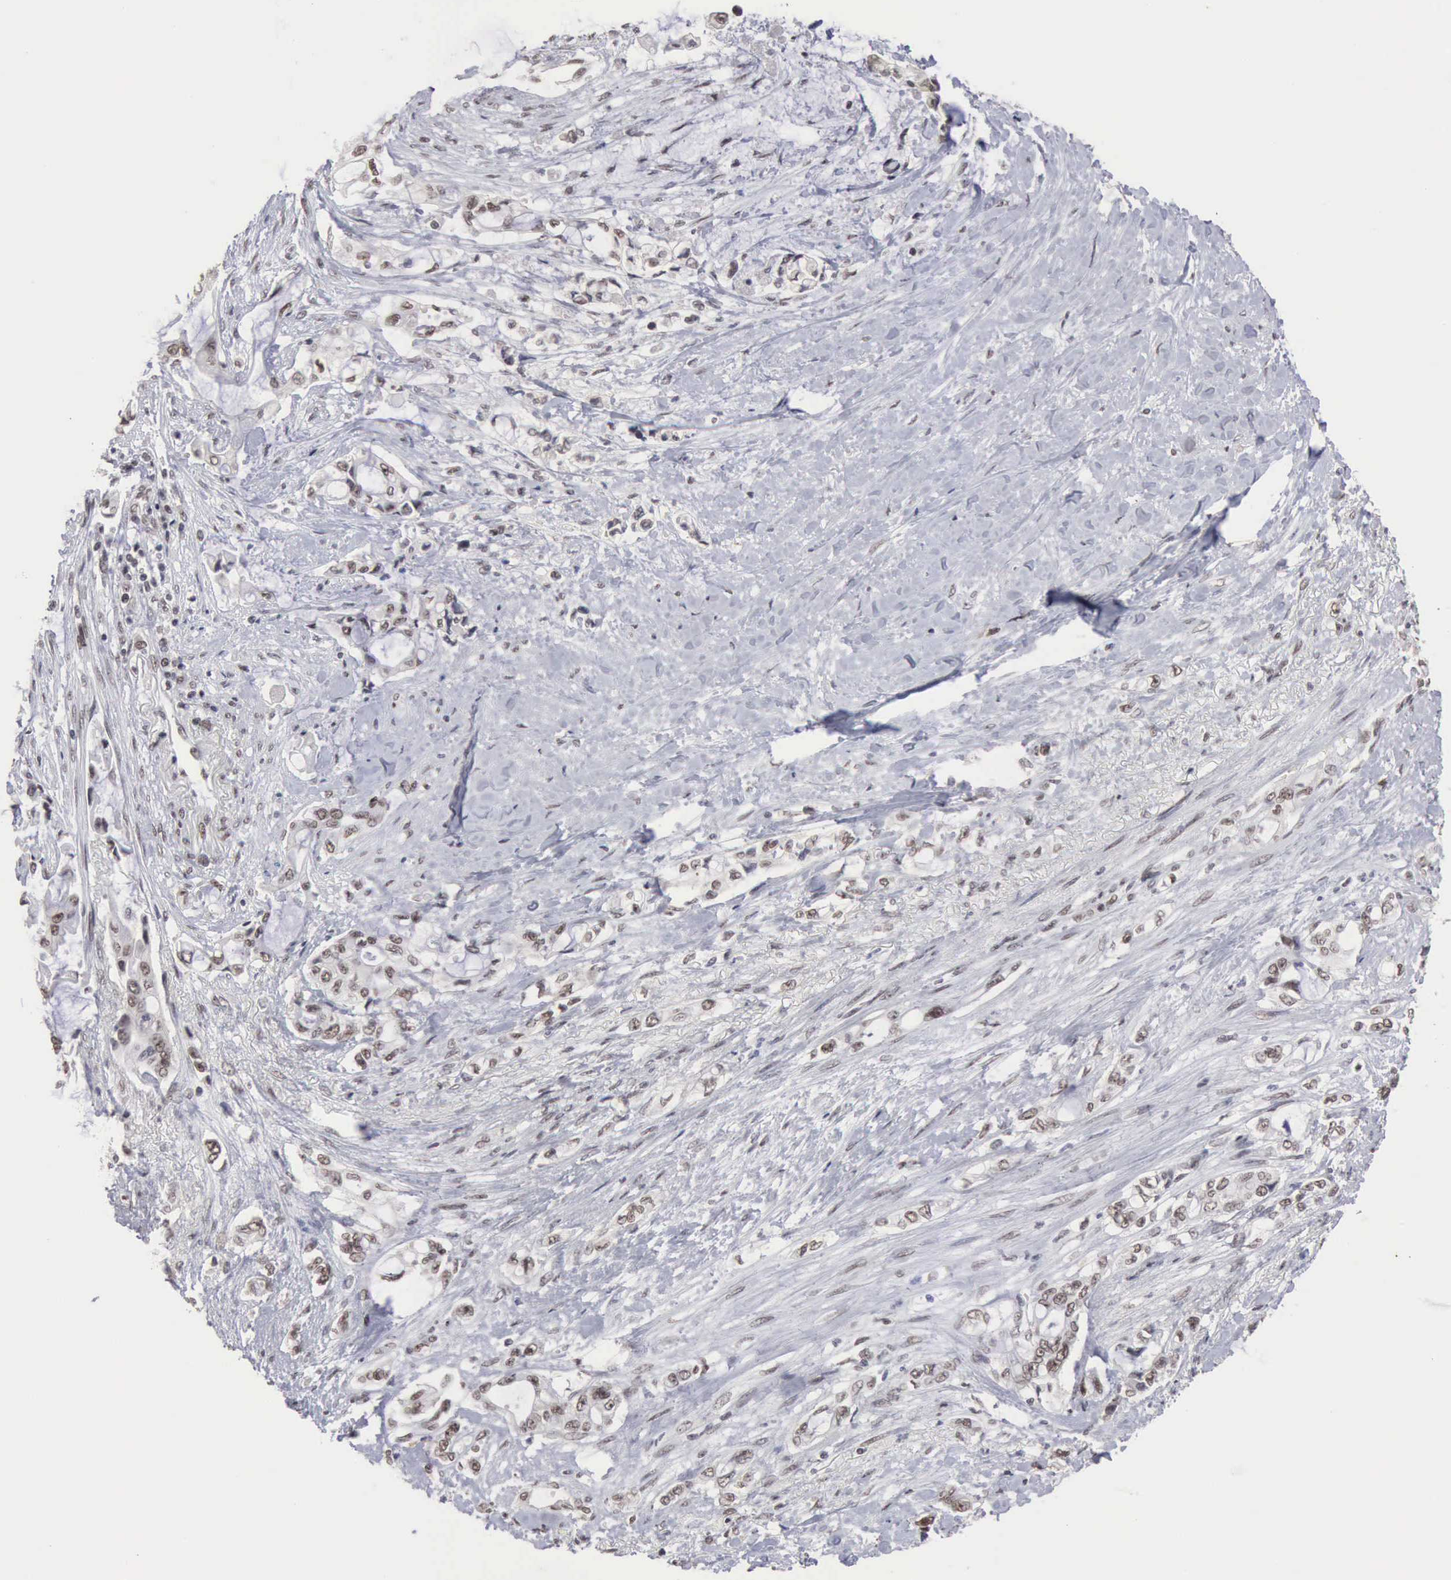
{"staining": {"intensity": "weak", "quantity": "25%-75%", "location": "nuclear"}, "tissue": "pancreatic cancer", "cell_type": "Tumor cells", "image_type": "cancer", "snomed": [{"axis": "morphology", "description": "Adenocarcinoma, NOS"}, {"axis": "topography", "description": "Pancreas"}], "caption": "Immunohistochemical staining of adenocarcinoma (pancreatic) shows low levels of weak nuclear positivity in about 25%-75% of tumor cells. (Stains: DAB in brown, nuclei in blue, Microscopy: brightfield microscopy at high magnification).", "gene": "TAF1", "patient": {"sex": "female", "age": 70}}